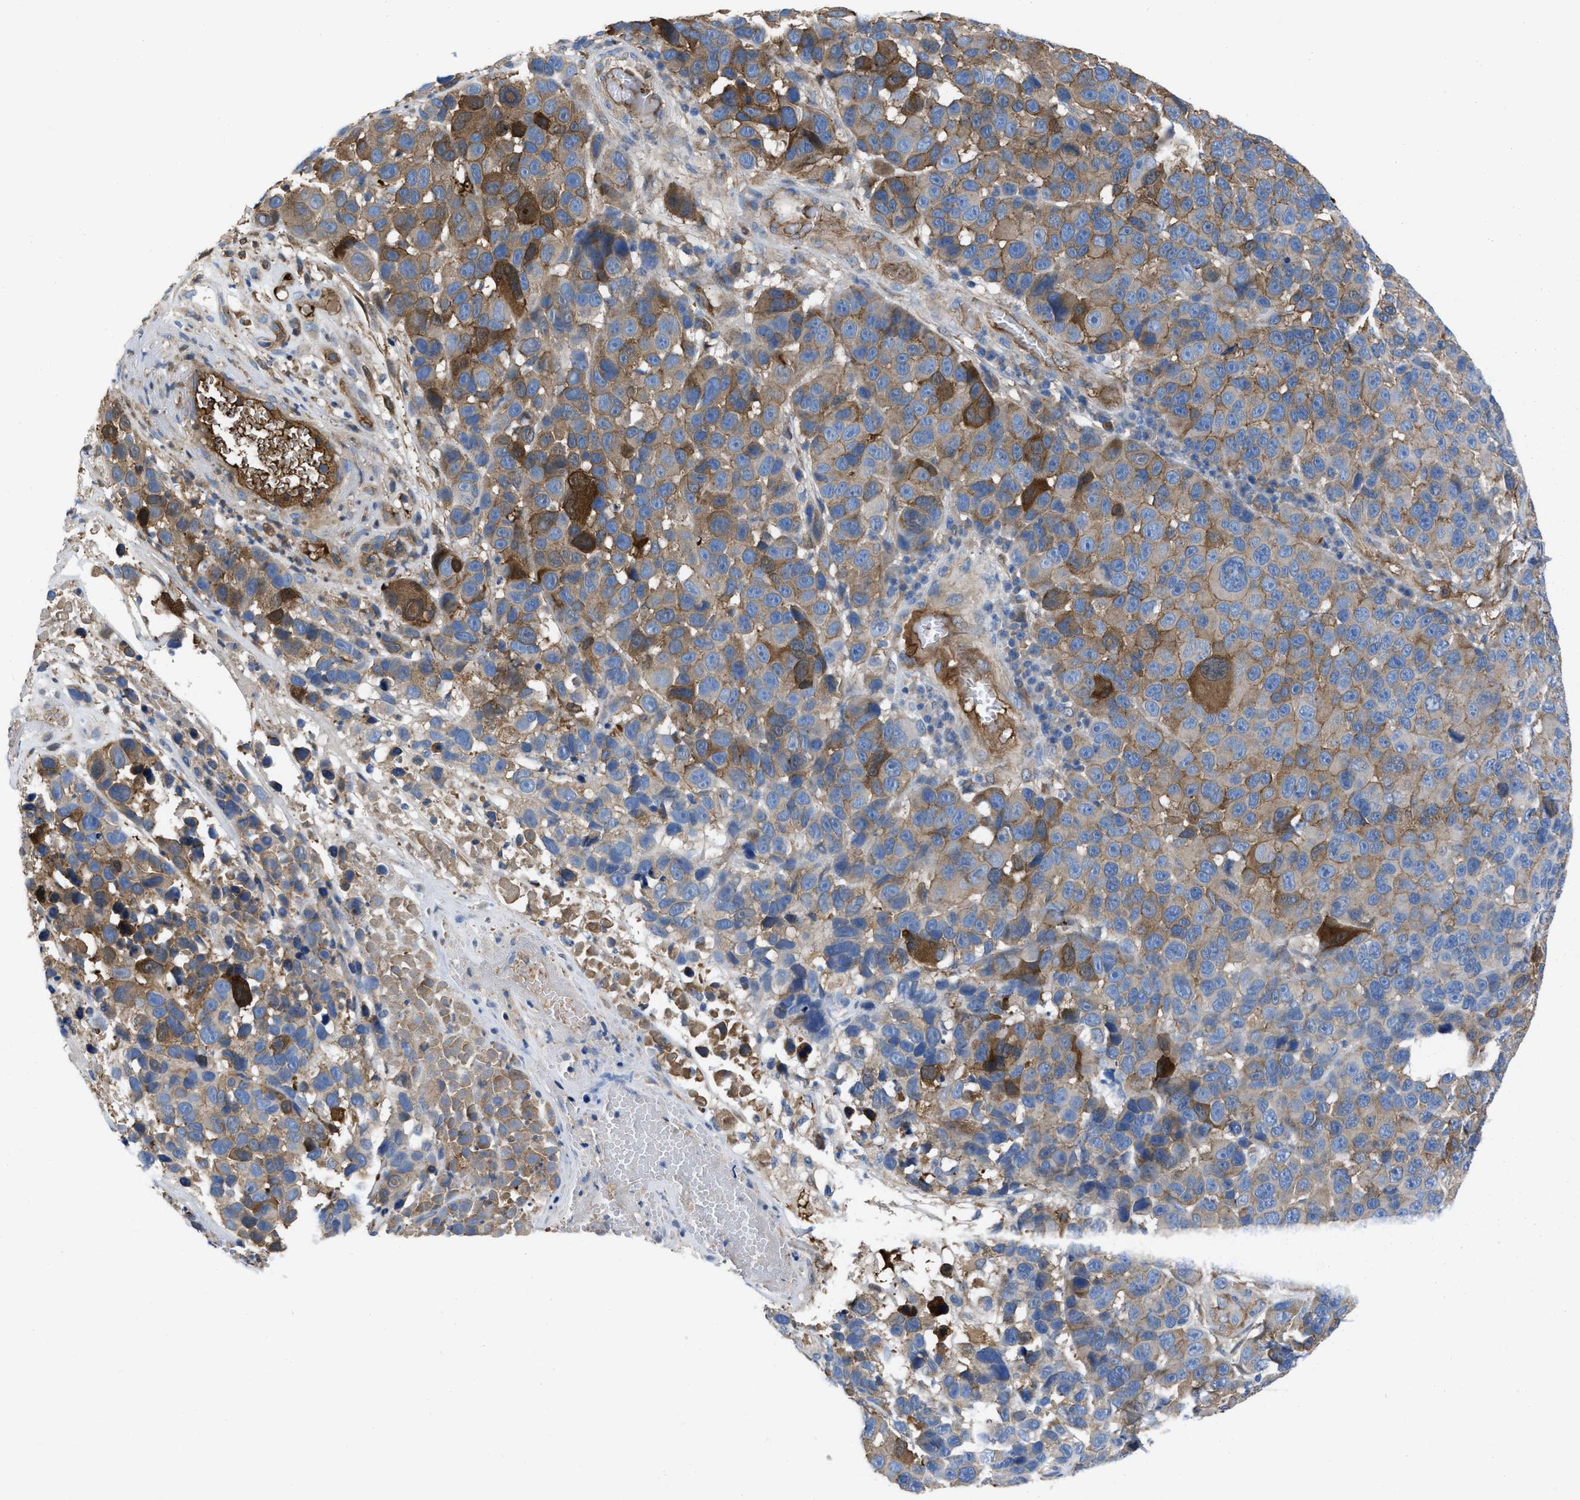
{"staining": {"intensity": "moderate", "quantity": "25%-75%", "location": "cytoplasmic/membranous"}, "tissue": "melanoma", "cell_type": "Tumor cells", "image_type": "cancer", "snomed": [{"axis": "morphology", "description": "Malignant melanoma, NOS"}, {"axis": "topography", "description": "Skin"}], "caption": "The immunohistochemical stain shows moderate cytoplasmic/membranous expression in tumor cells of malignant melanoma tissue. (IHC, brightfield microscopy, high magnification).", "gene": "TRIOBP", "patient": {"sex": "male", "age": 53}}